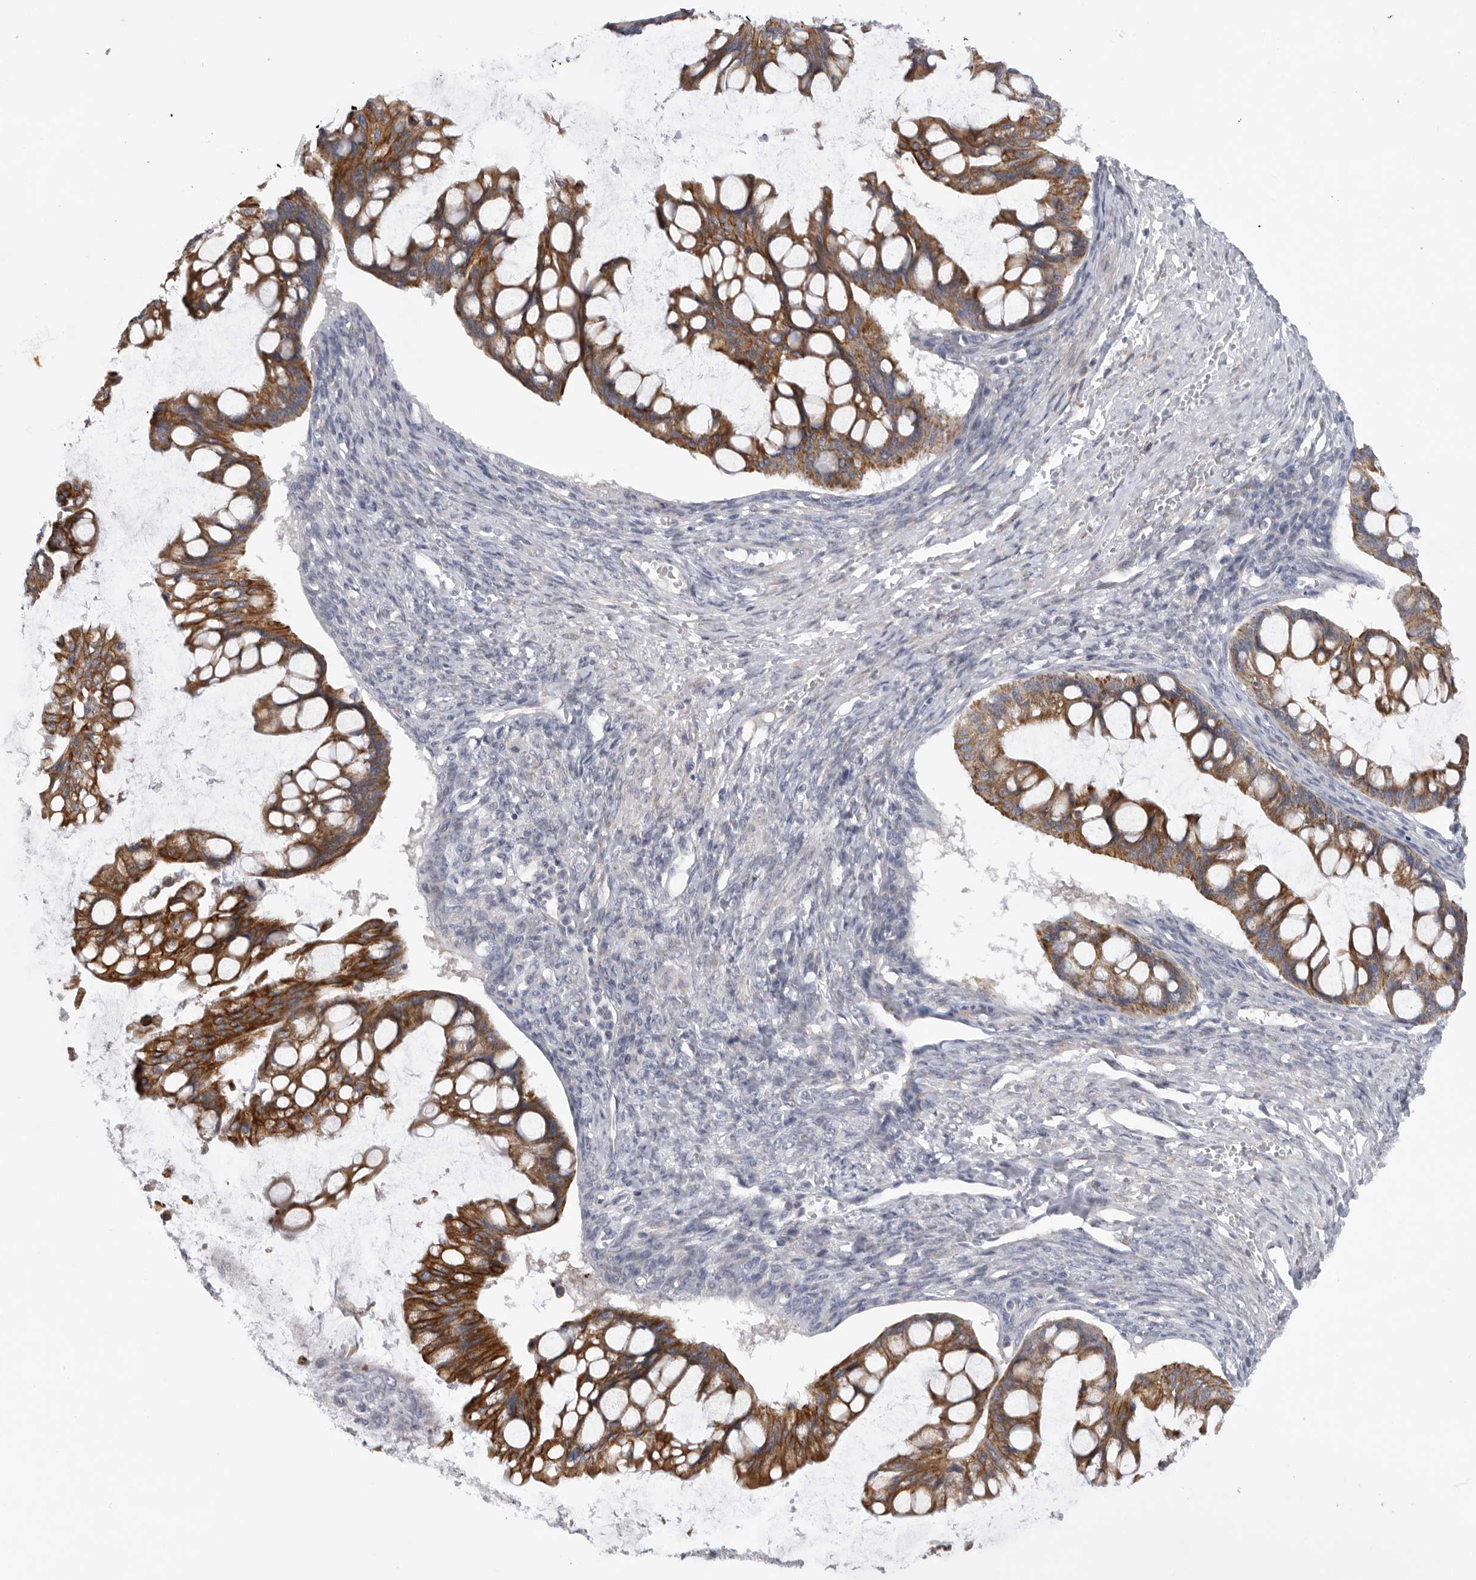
{"staining": {"intensity": "strong", "quantity": ">75%", "location": "cytoplasmic/membranous"}, "tissue": "ovarian cancer", "cell_type": "Tumor cells", "image_type": "cancer", "snomed": [{"axis": "morphology", "description": "Cystadenocarcinoma, mucinous, NOS"}, {"axis": "topography", "description": "Ovary"}], "caption": "The immunohistochemical stain labels strong cytoplasmic/membranous positivity in tumor cells of mucinous cystadenocarcinoma (ovarian) tissue.", "gene": "USP24", "patient": {"sex": "female", "age": 73}}